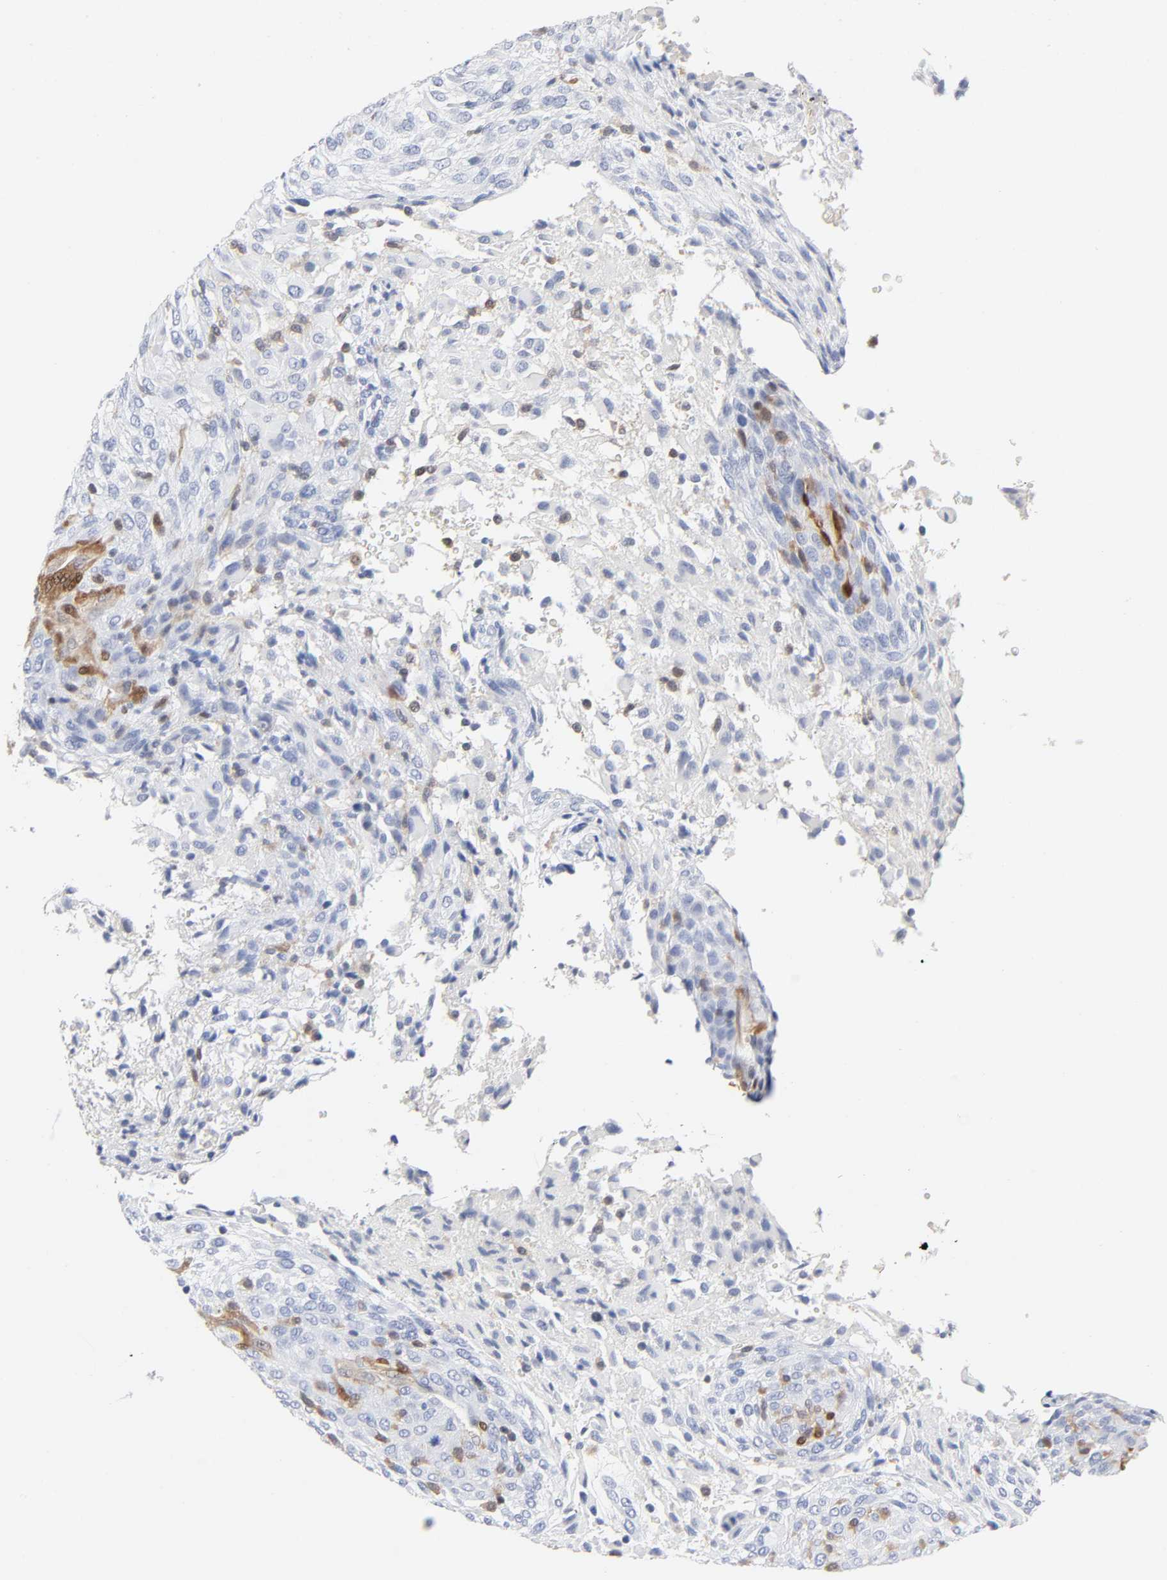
{"staining": {"intensity": "weak", "quantity": "<25%", "location": "cytoplasmic/membranous"}, "tissue": "glioma", "cell_type": "Tumor cells", "image_type": "cancer", "snomed": [{"axis": "morphology", "description": "Glioma, malignant, High grade"}, {"axis": "topography", "description": "Cerebral cortex"}], "caption": "Tumor cells are negative for brown protein staining in high-grade glioma (malignant).", "gene": "PTEN", "patient": {"sex": "female", "age": 55}}